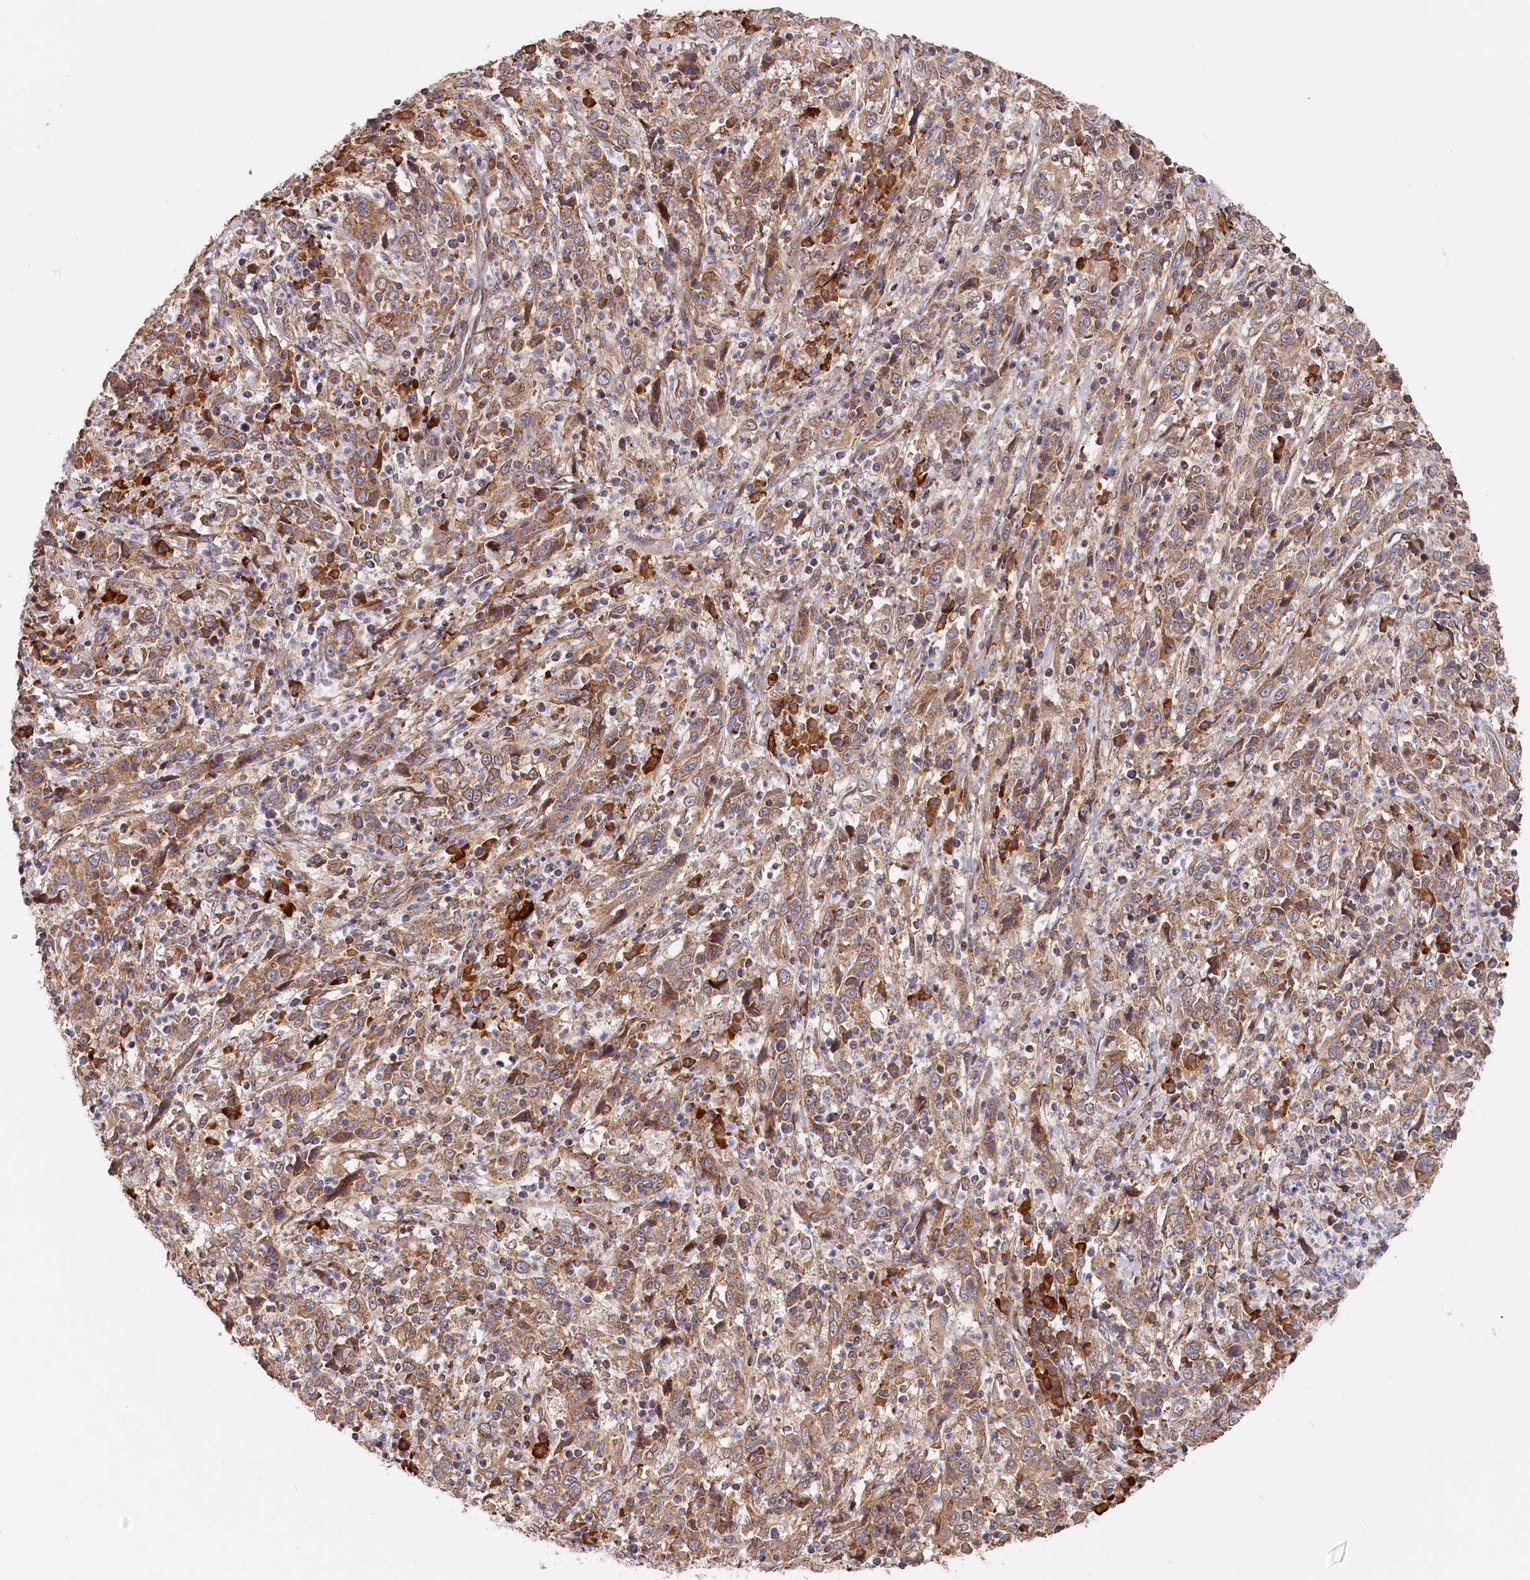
{"staining": {"intensity": "moderate", "quantity": ">75%", "location": "cytoplasmic/membranous"}, "tissue": "cervical cancer", "cell_type": "Tumor cells", "image_type": "cancer", "snomed": [{"axis": "morphology", "description": "Squamous cell carcinoma, NOS"}, {"axis": "topography", "description": "Cervix"}], "caption": "Immunohistochemical staining of cervical squamous cell carcinoma exhibits medium levels of moderate cytoplasmic/membranous staining in about >75% of tumor cells.", "gene": "CEP44", "patient": {"sex": "female", "age": 46}}